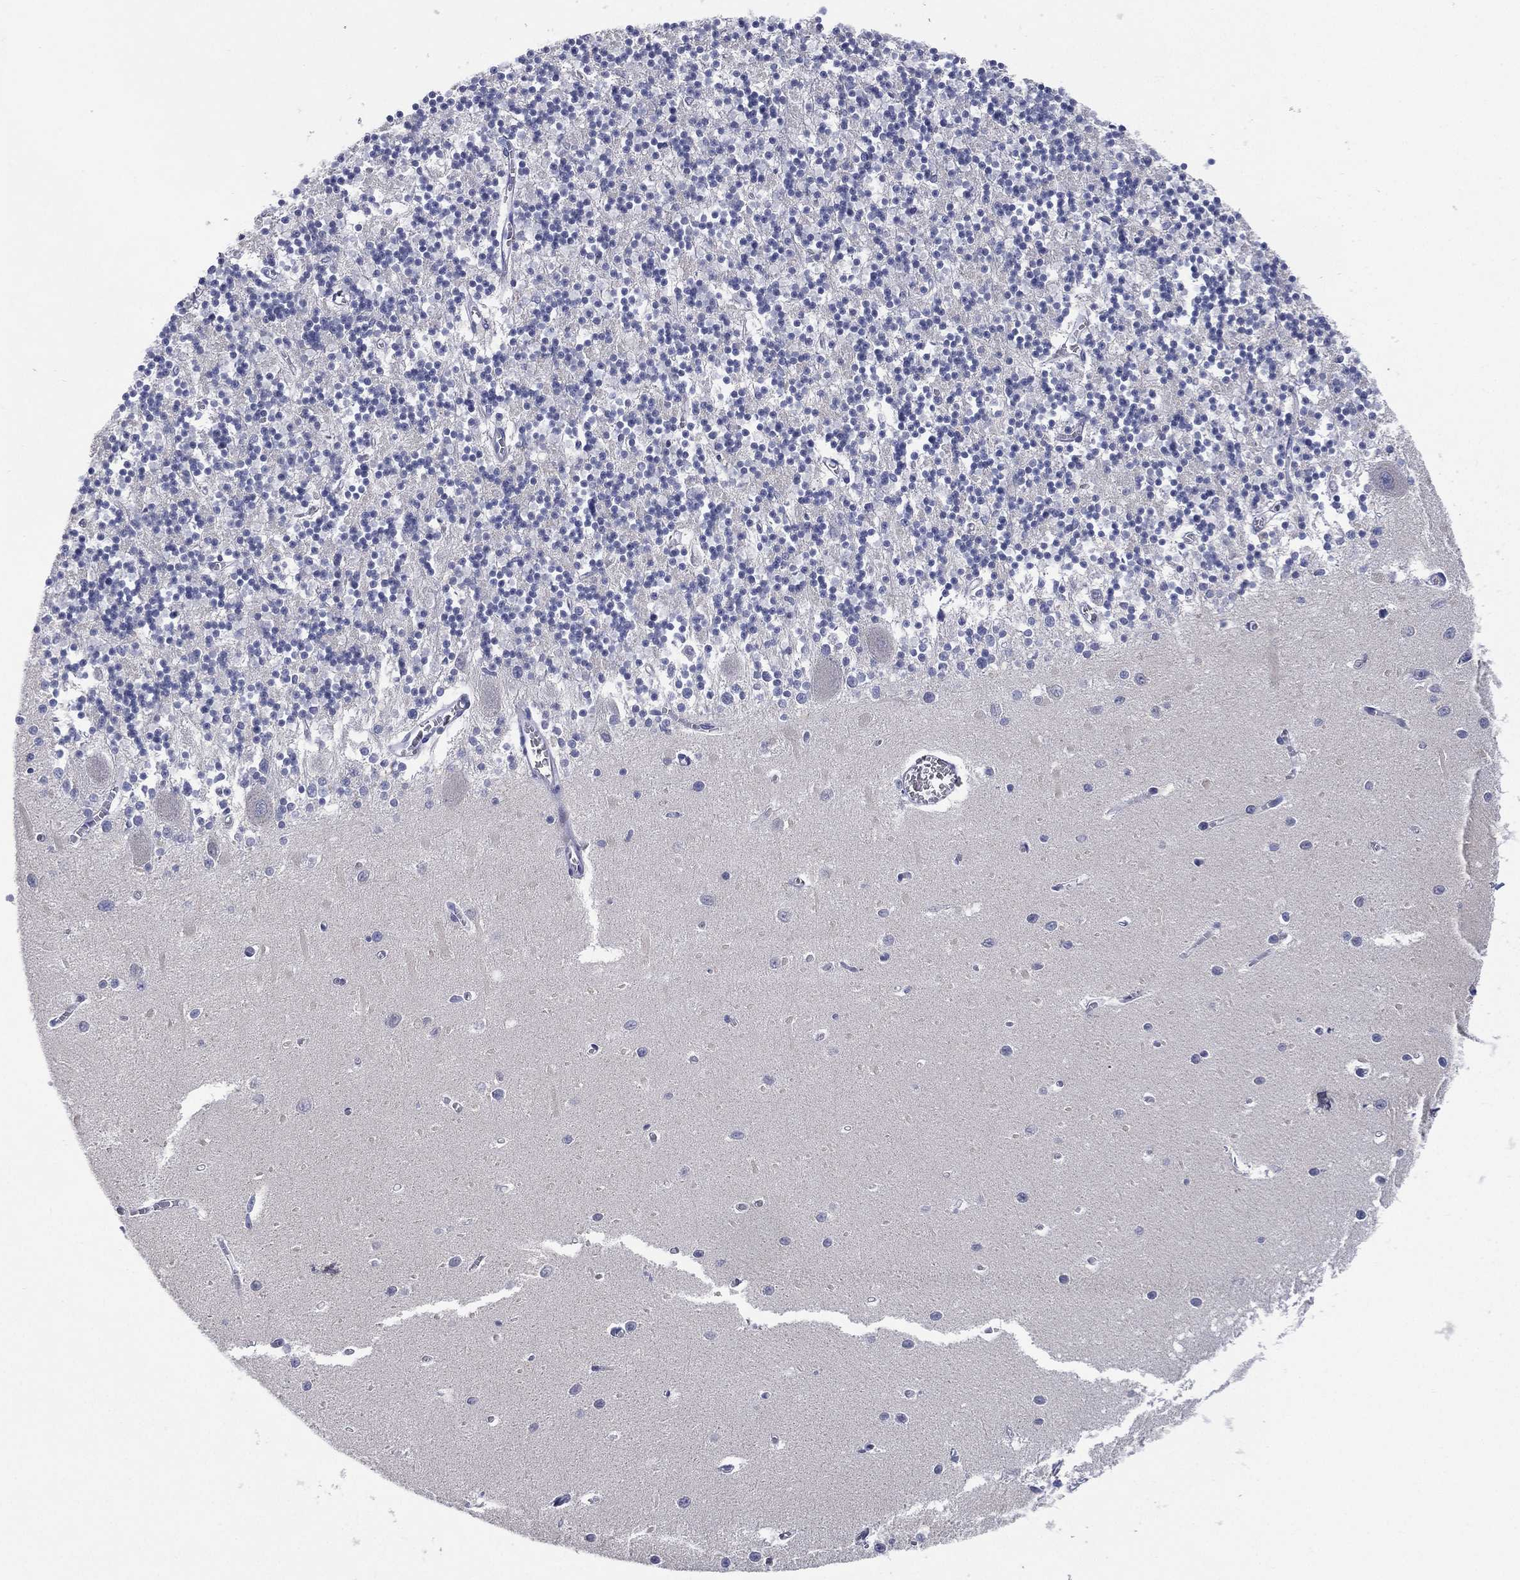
{"staining": {"intensity": "negative", "quantity": "none", "location": "none"}, "tissue": "cerebellum", "cell_type": "Cells in granular layer", "image_type": "normal", "snomed": [{"axis": "morphology", "description": "Normal tissue, NOS"}, {"axis": "topography", "description": "Cerebellum"}], "caption": "DAB immunohistochemical staining of benign human cerebellum exhibits no significant staining in cells in granular layer.", "gene": "C5orf46", "patient": {"sex": "female", "age": 64}}